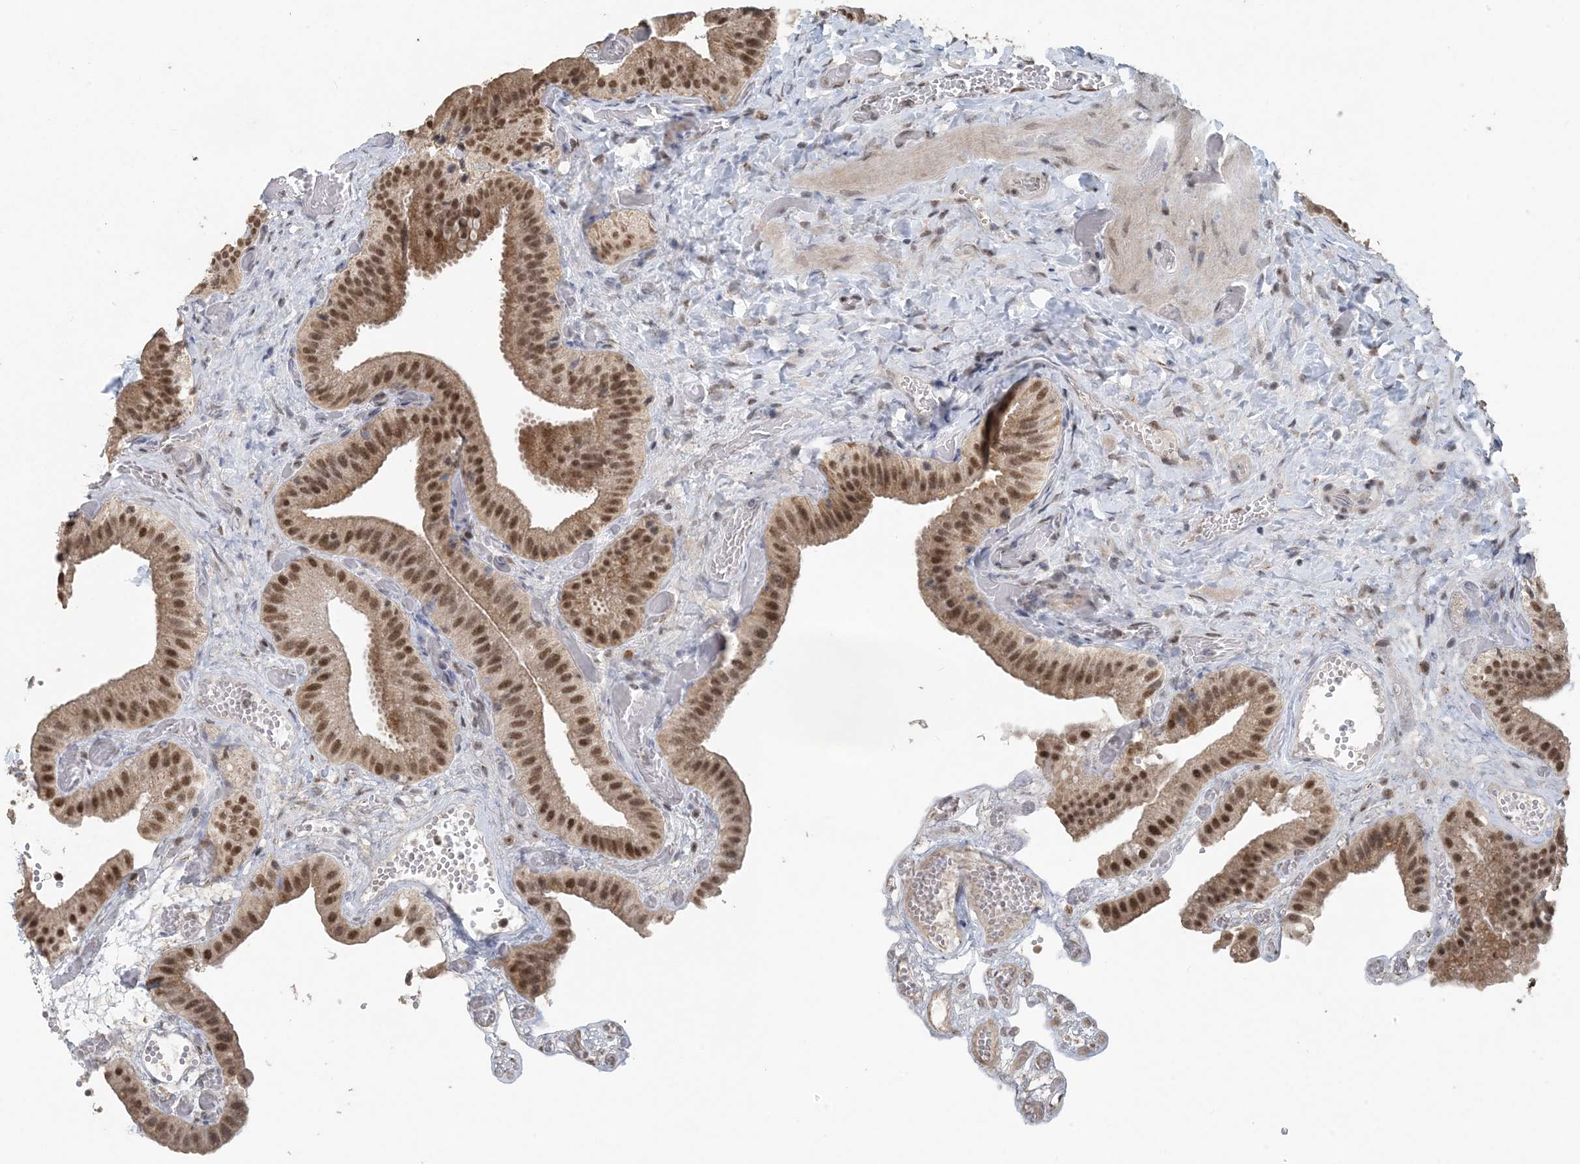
{"staining": {"intensity": "moderate", "quantity": ">75%", "location": "nuclear"}, "tissue": "gallbladder", "cell_type": "Glandular cells", "image_type": "normal", "snomed": [{"axis": "morphology", "description": "Normal tissue, NOS"}, {"axis": "topography", "description": "Gallbladder"}], "caption": "A high-resolution histopathology image shows immunohistochemistry (IHC) staining of normal gallbladder, which shows moderate nuclear staining in about >75% of glandular cells. (DAB (3,3'-diaminobenzidine) = brown stain, brightfield microscopy at high magnification).", "gene": "MBD2", "patient": {"sex": "female", "age": 64}}